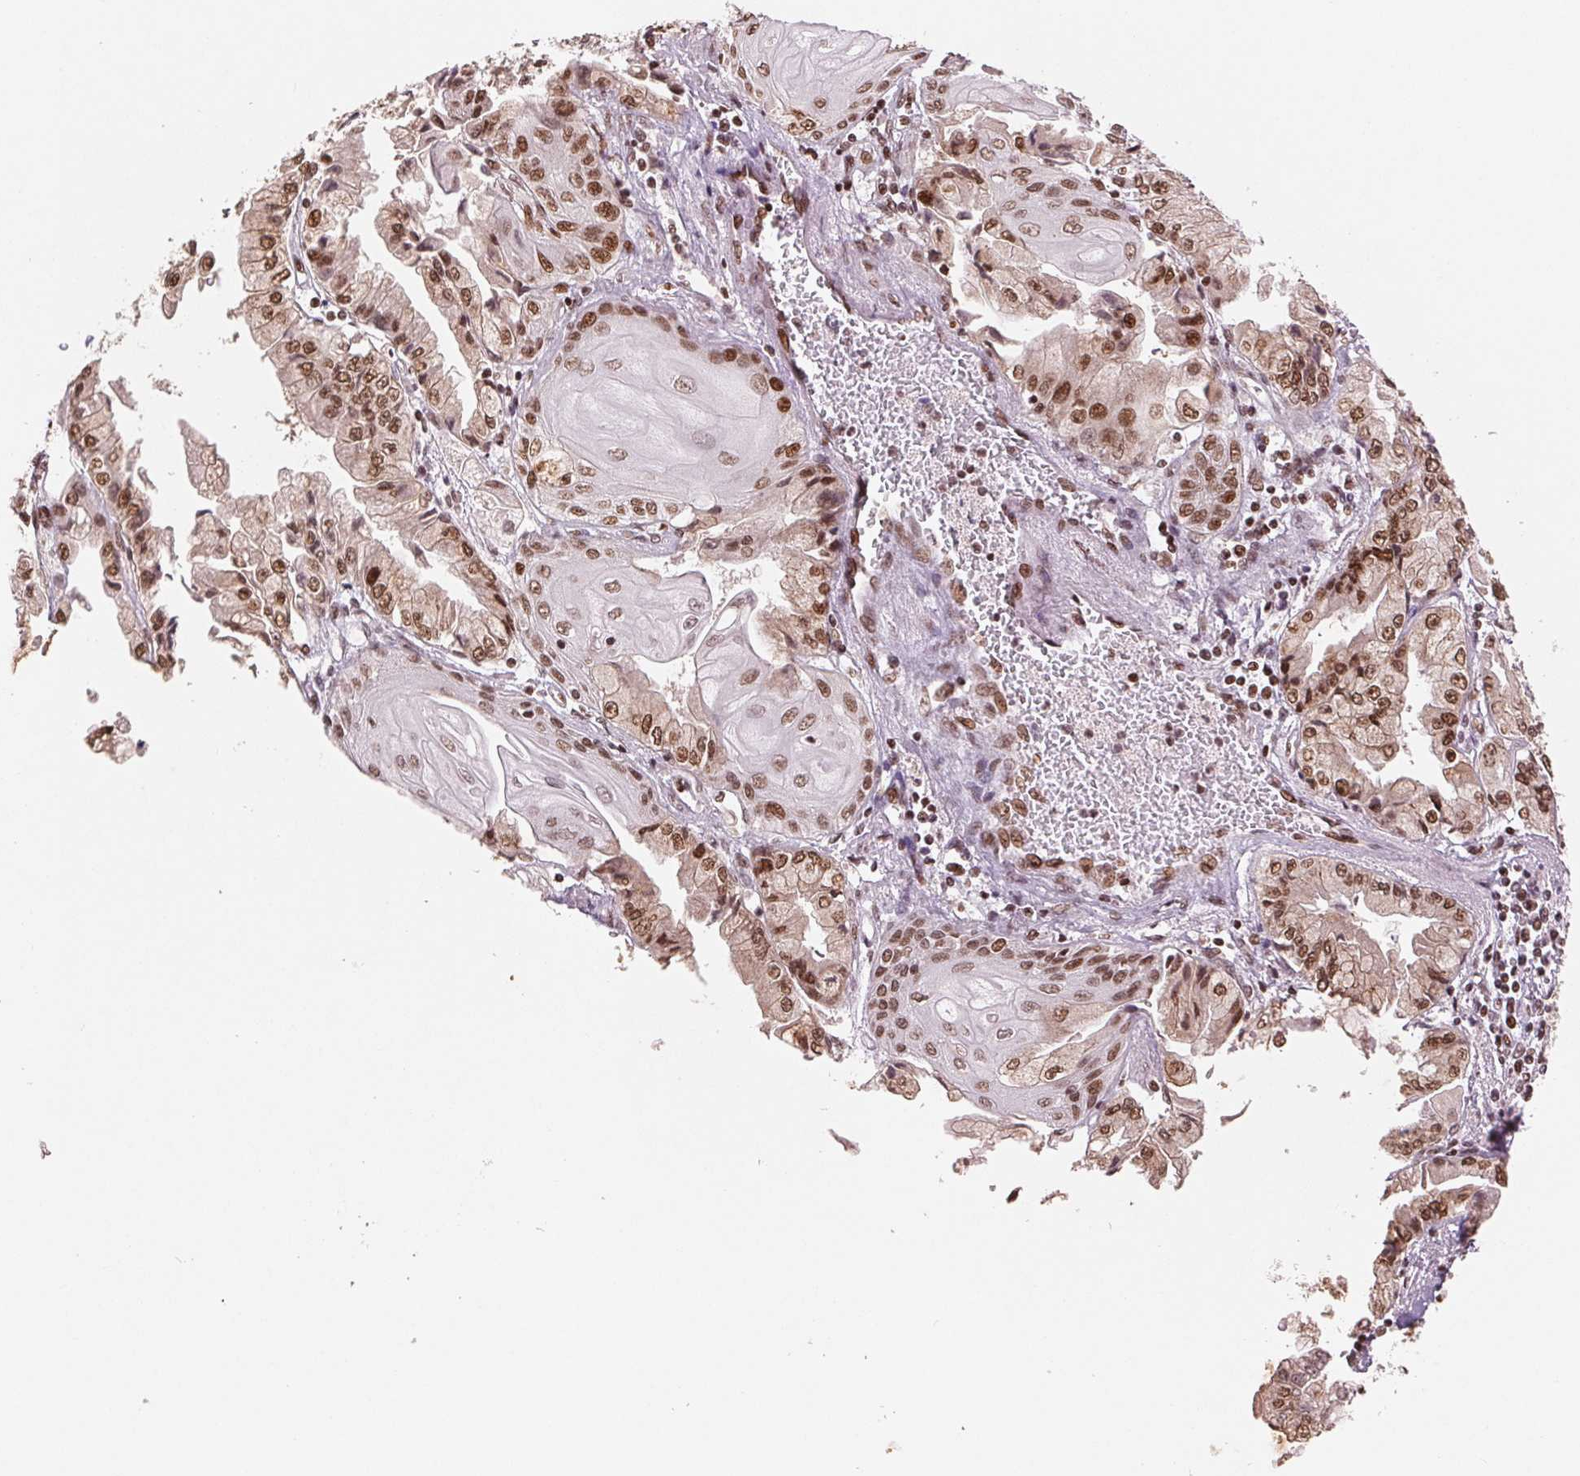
{"staining": {"intensity": "moderate", "quantity": ">75%", "location": "nuclear"}, "tissue": "stomach cancer", "cell_type": "Tumor cells", "image_type": "cancer", "snomed": [{"axis": "morphology", "description": "Adenocarcinoma, NOS"}, {"axis": "topography", "description": "Stomach, upper"}], "caption": "High-magnification brightfield microscopy of adenocarcinoma (stomach) stained with DAB (3,3'-diaminobenzidine) (brown) and counterstained with hematoxylin (blue). tumor cells exhibit moderate nuclear positivity is present in about>75% of cells.", "gene": "TTLL9", "patient": {"sex": "female", "age": 74}}